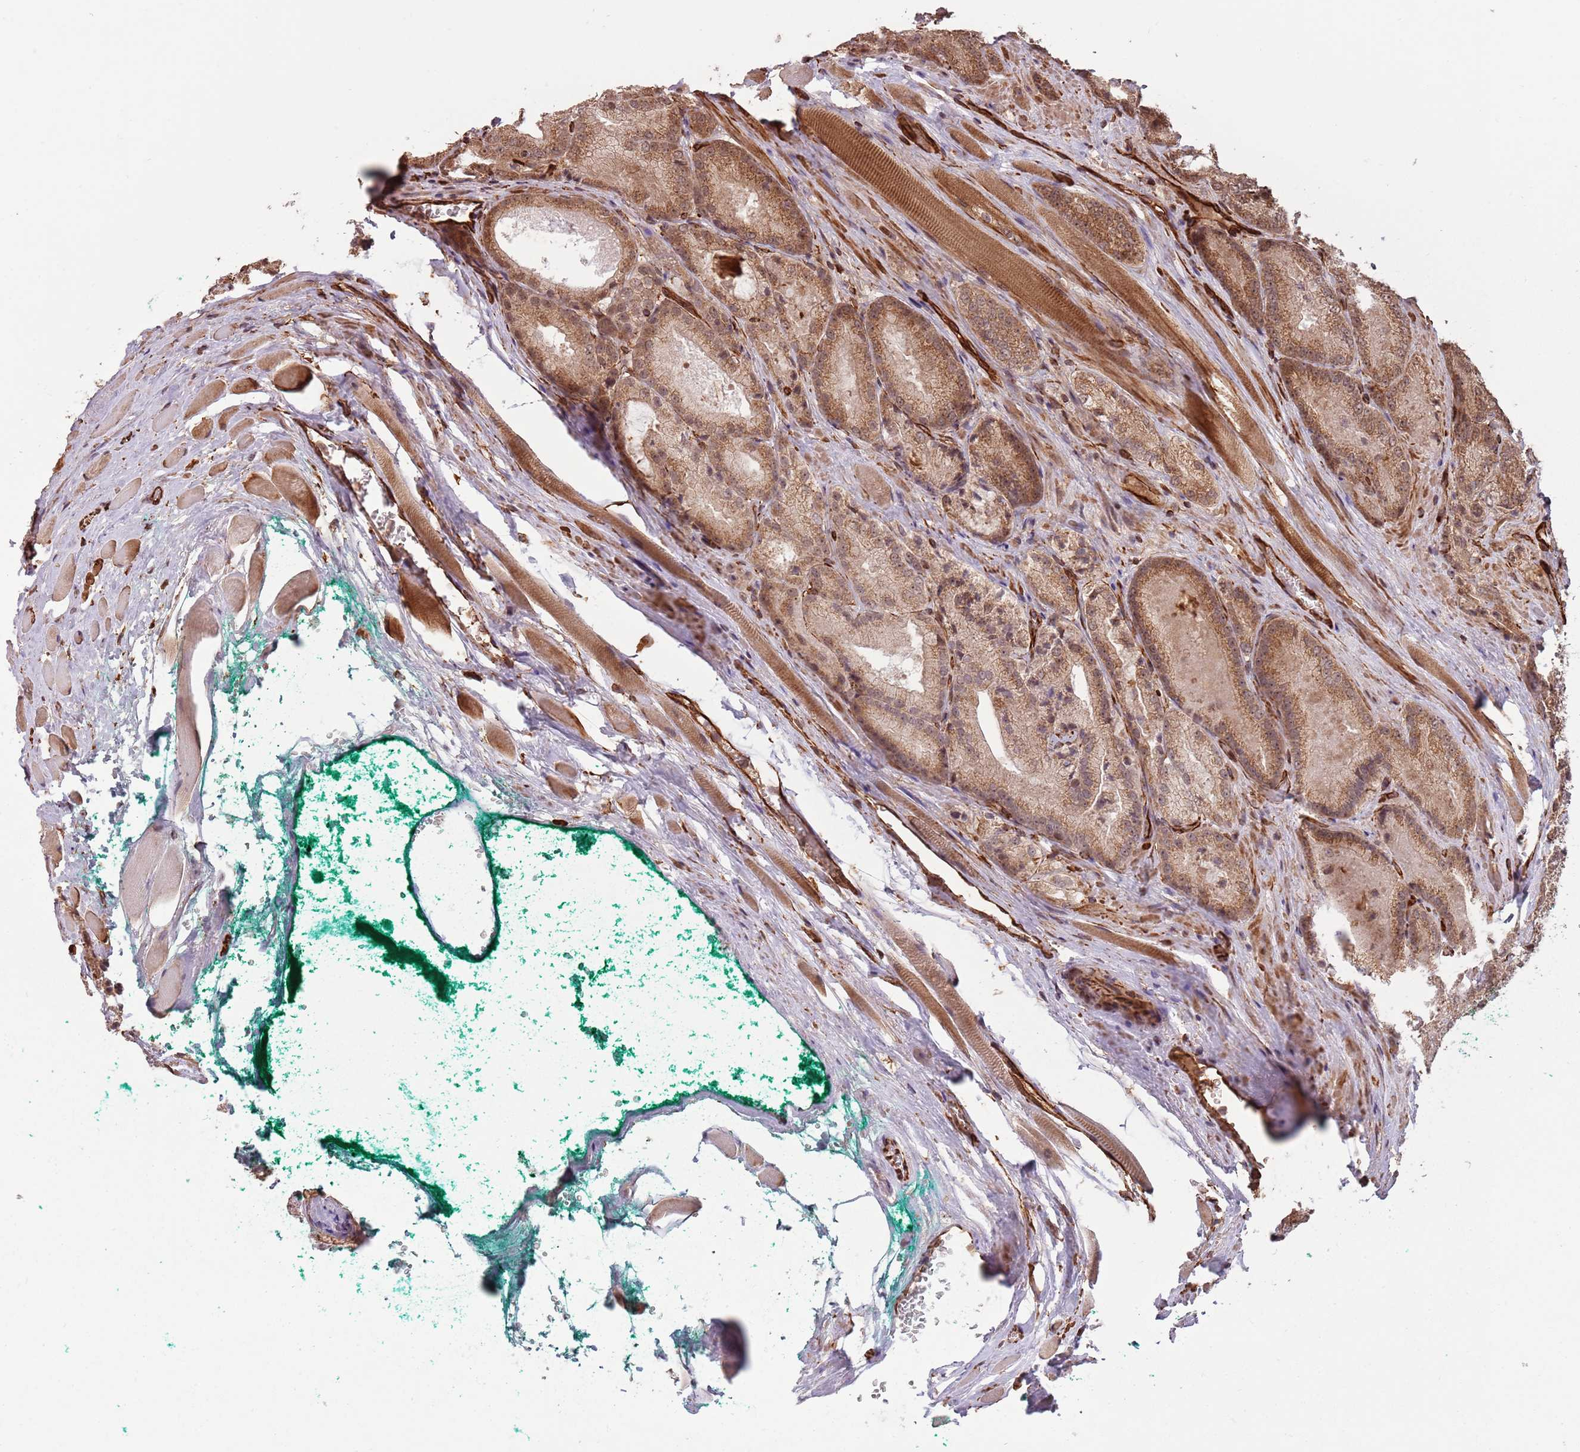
{"staining": {"intensity": "moderate", "quantity": ">75%", "location": "cytoplasmic/membranous,nuclear"}, "tissue": "prostate cancer", "cell_type": "Tumor cells", "image_type": "cancer", "snomed": [{"axis": "morphology", "description": "Adenocarcinoma, Low grade"}, {"axis": "topography", "description": "Prostate"}], "caption": "Adenocarcinoma (low-grade) (prostate) stained with DAB IHC demonstrates medium levels of moderate cytoplasmic/membranous and nuclear staining in about >75% of tumor cells.", "gene": "ADAMTS3", "patient": {"sex": "male", "age": 74}}